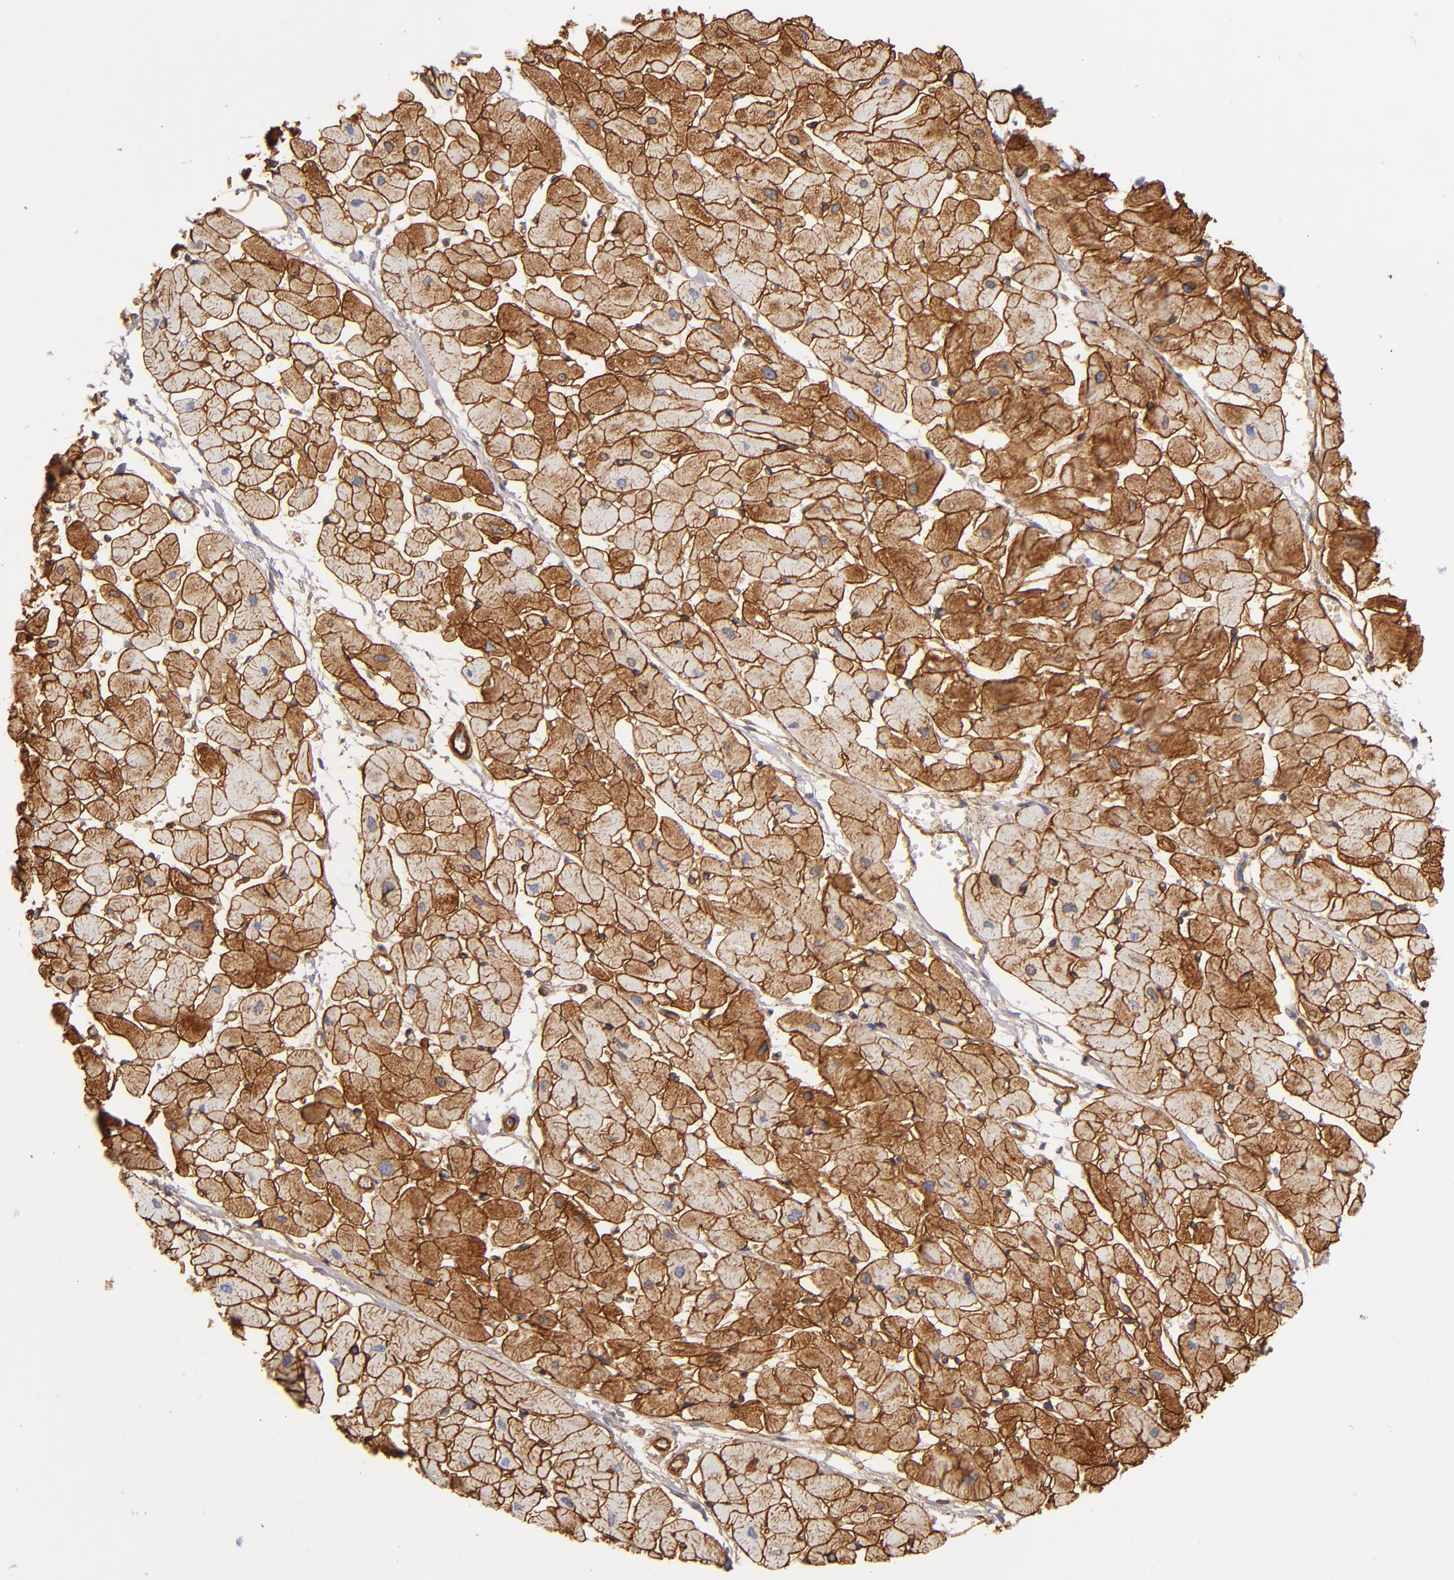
{"staining": {"intensity": "moderate", "quantity": ">75%", "location": "cytoplasmic/membranous"}, "tissue": "heart muscle", "cell_type": "Cardiomyocytes", "image_type": "normal", "snomed": [{"axis": "morphology", "description": "Normal tissue, NOS"}, {"axis": "topography", "description": "Heart"}], "caption": "High-power microscopy captured an immunohistochemistry (IHC) micrograph of benign heart muscle, revealing moderate cytoplasmic/membranous staining in about >75% of cardiomyocytes.", "gene": "LAMC1", "patient": {"sex": "female", "age": 19}}